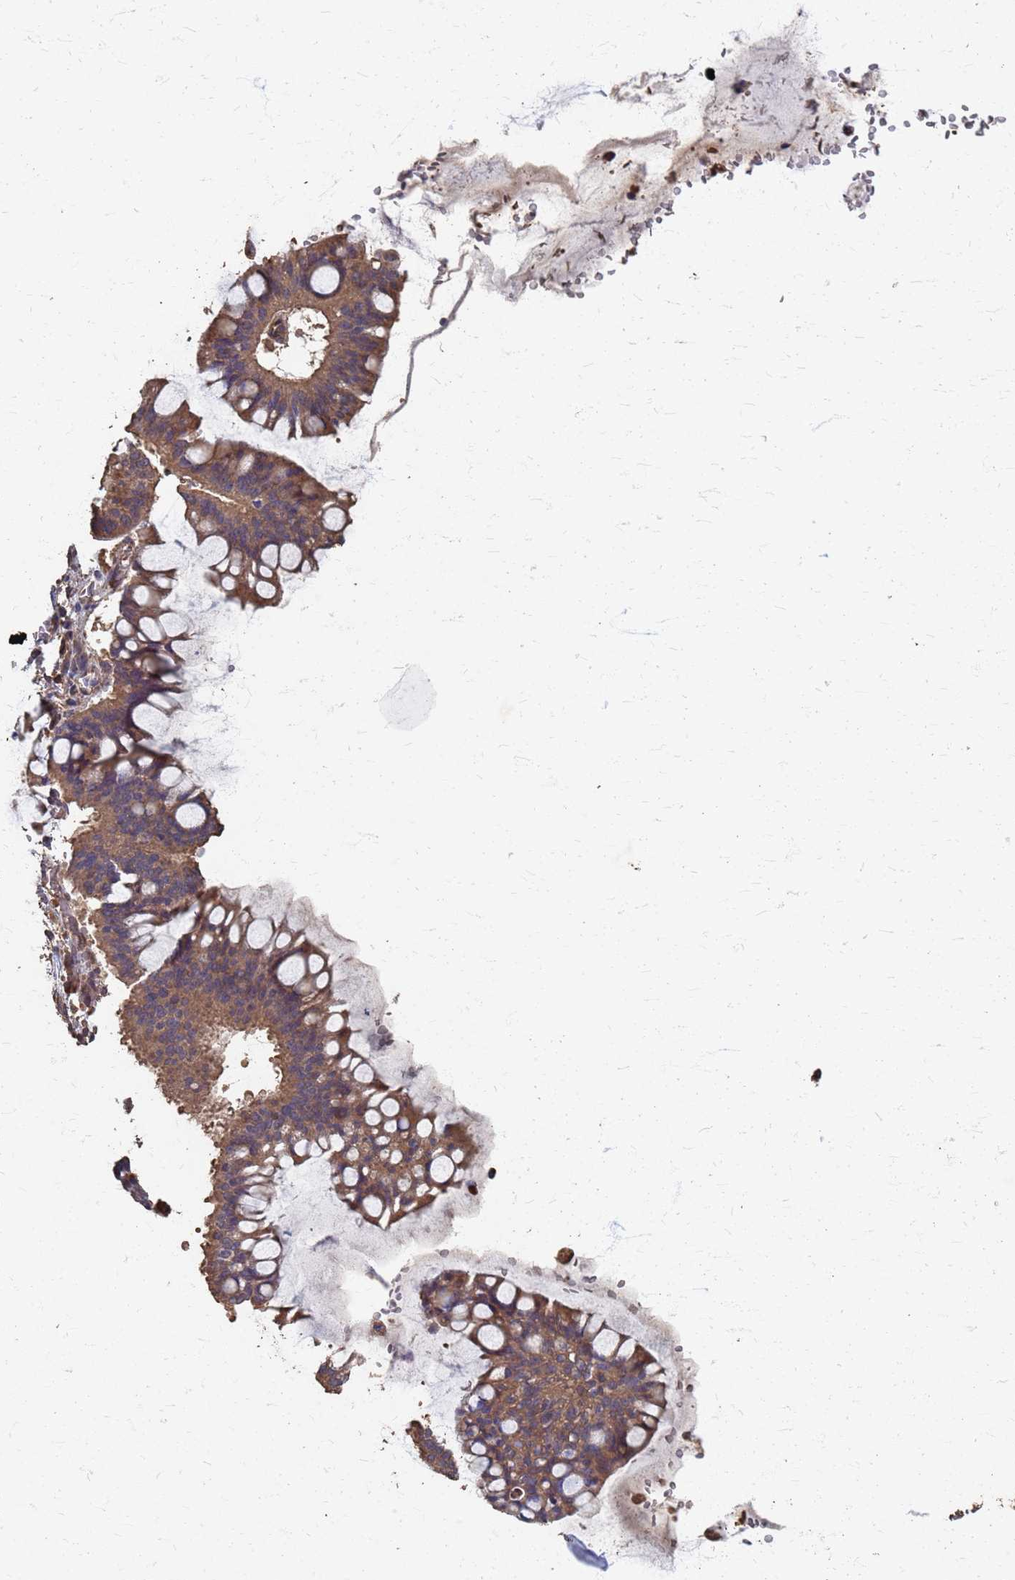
{"staining": {"intensity": "moderate", "quantity": ">75%", "location": "cytoplasmic/membranous"}, "tissue": "ovarian cancer", "cell_type": "Tumor cells", "image_type": "cancer", "snomed": [{"axis": "morphology", "description": "Cystadenocarcinoma, mucinous, NOS"}, {"axis": "topography", "description": "Ovary"}], "caption": "Immunohistochemistry of ovarian cancer exhibits medium levels of moderate cytoplasmic/membranous expression in approximately >75% of tumor cells.", "gene": "DPH5", "patient": {"sex": "female", "age": 73}}